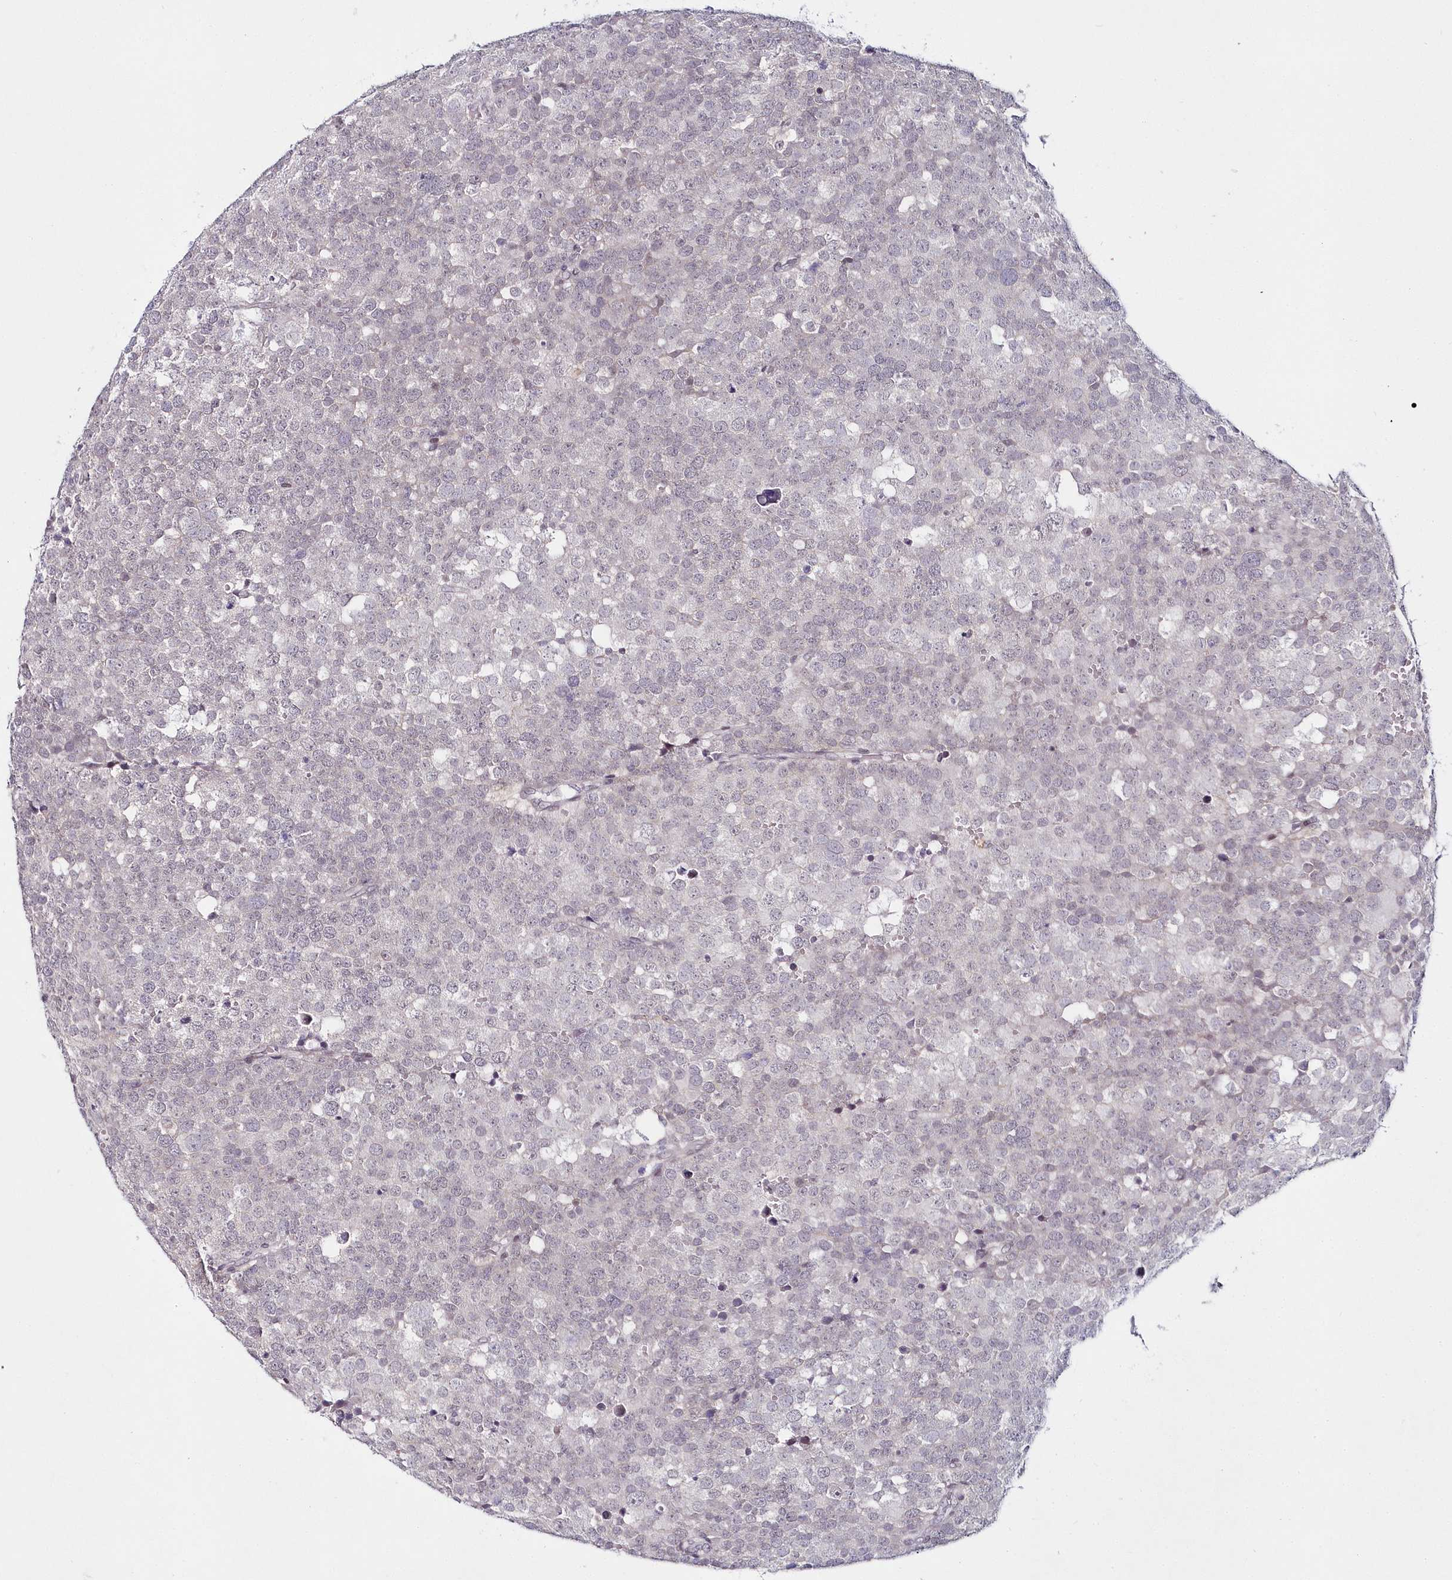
{"staining": {"intensity": "negative", "quantity": "none", "location": "none"}, "tissue": "testis cancer", "cell_type": "Tumor cells", "image_type": "cancer", "snomed": [{"axis": "morphology", "description": "Seminoma, NOS"}, {"axis": "topography", "description": "Testis"}], "caption": "Testis cancer (seminoma) stained for a protein using immunohistochemistry (IHC) demonstrates no positivity tumor cells.", "gene": "HYCC2", "patient": {"sex": "male", "age": 71}}